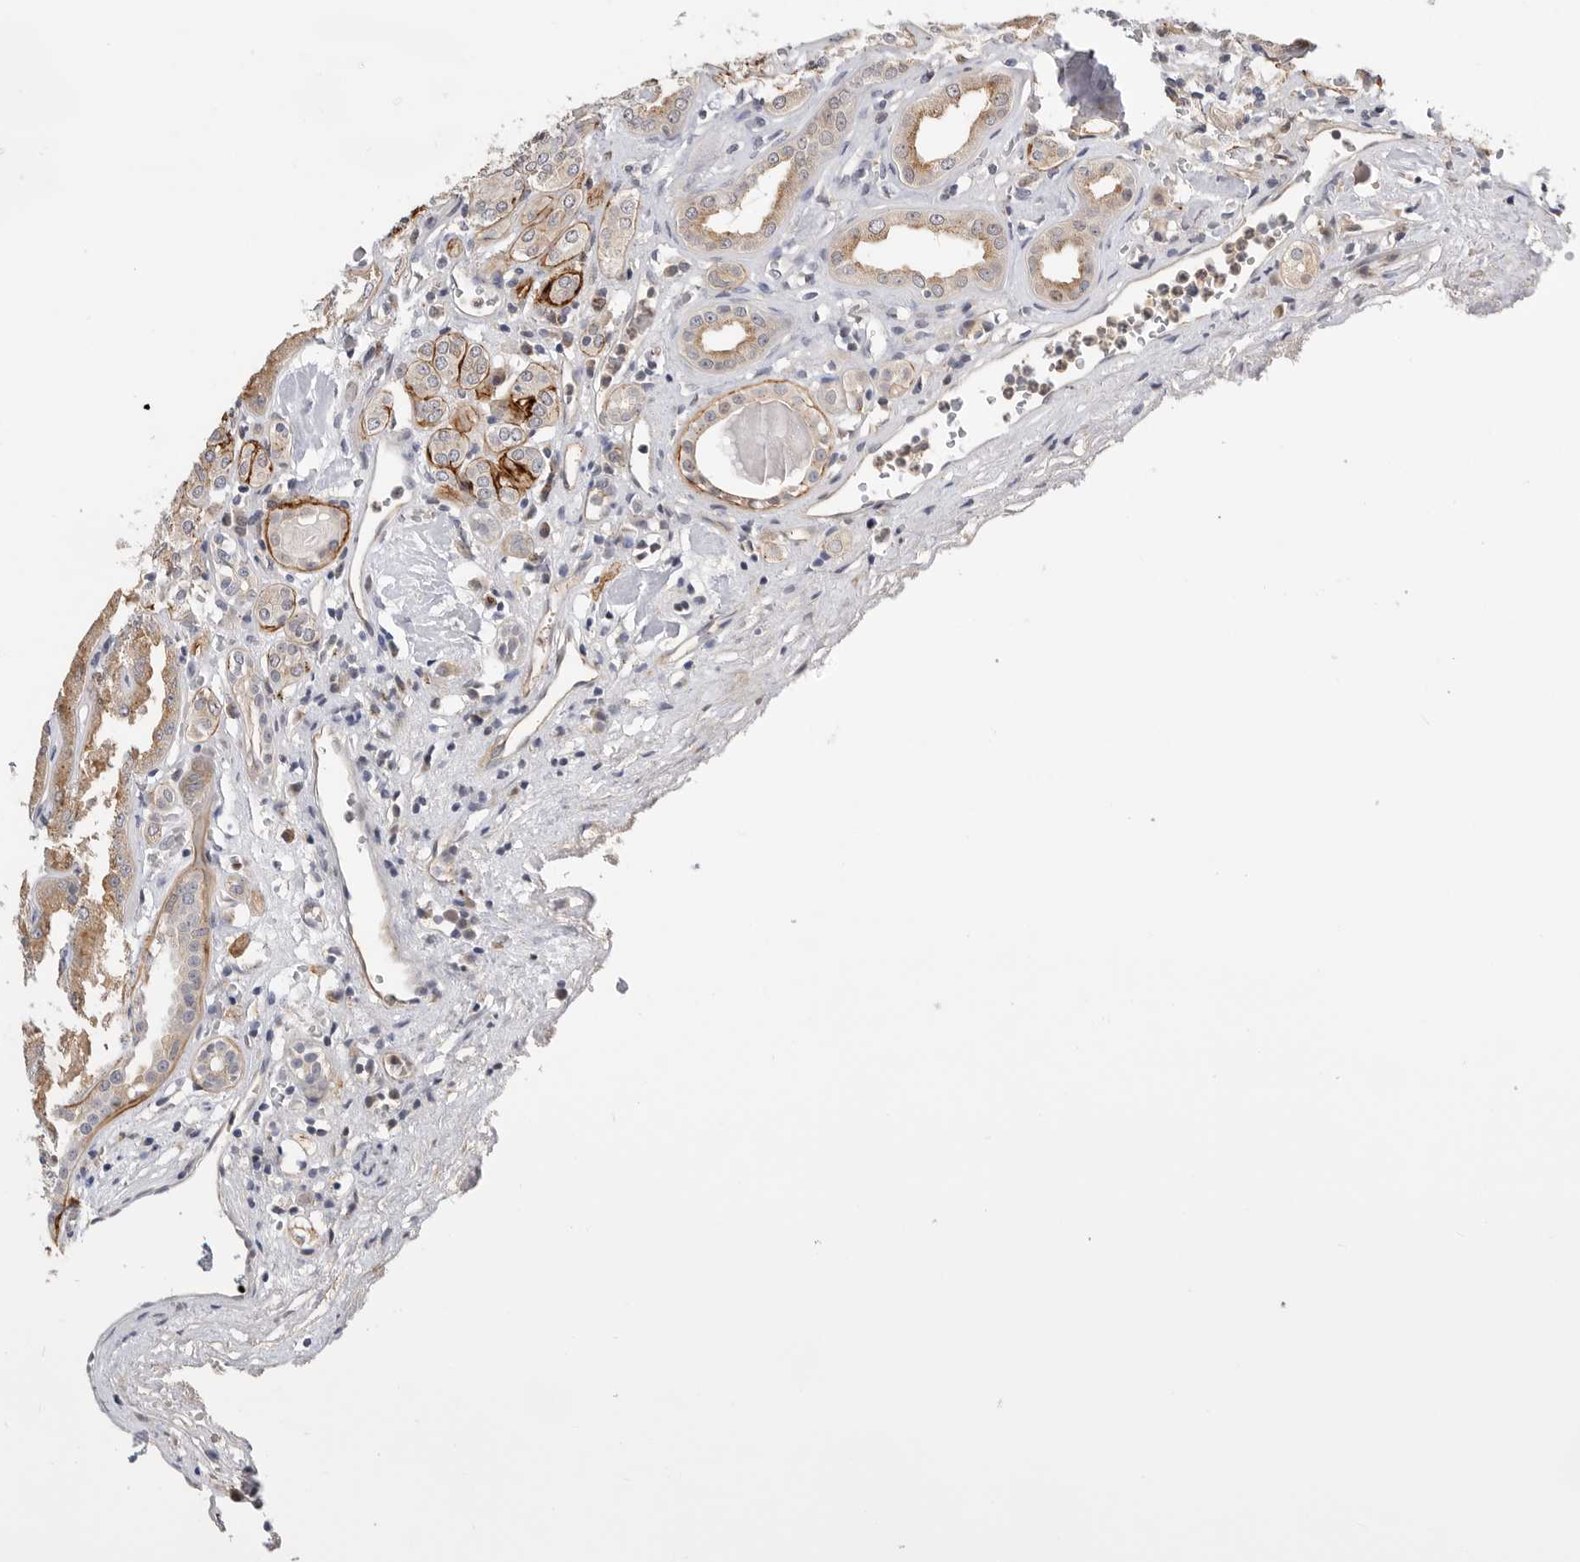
{"staining": {"intensity": "moderate", "quantity": "<25%", "location": "cytoplasmic/membranous"}, "tissue": "kidney", "cell_type": "Cells in glomeruli", "image_type": "normal", "snomed": [{"axis": "morphology", "description": "Normal tissue, NOS"}, {"axis": "topography", "description": "Kidney"}], "caption": "Immunohistochemistry staining of normal kidney, which exhibits low levels of moderate cytoplasmic/membranous expression in approximately <25% of cells in glomeruli indicating moderate cytoplasmic/membranous protein expression. The staining was performed using DAB (brown) for protein detection and nuclei were counterstained in hematoxylin (blue).", "gene": "CSNK1G3", "patient": {"sex": "female", "age": 56}}